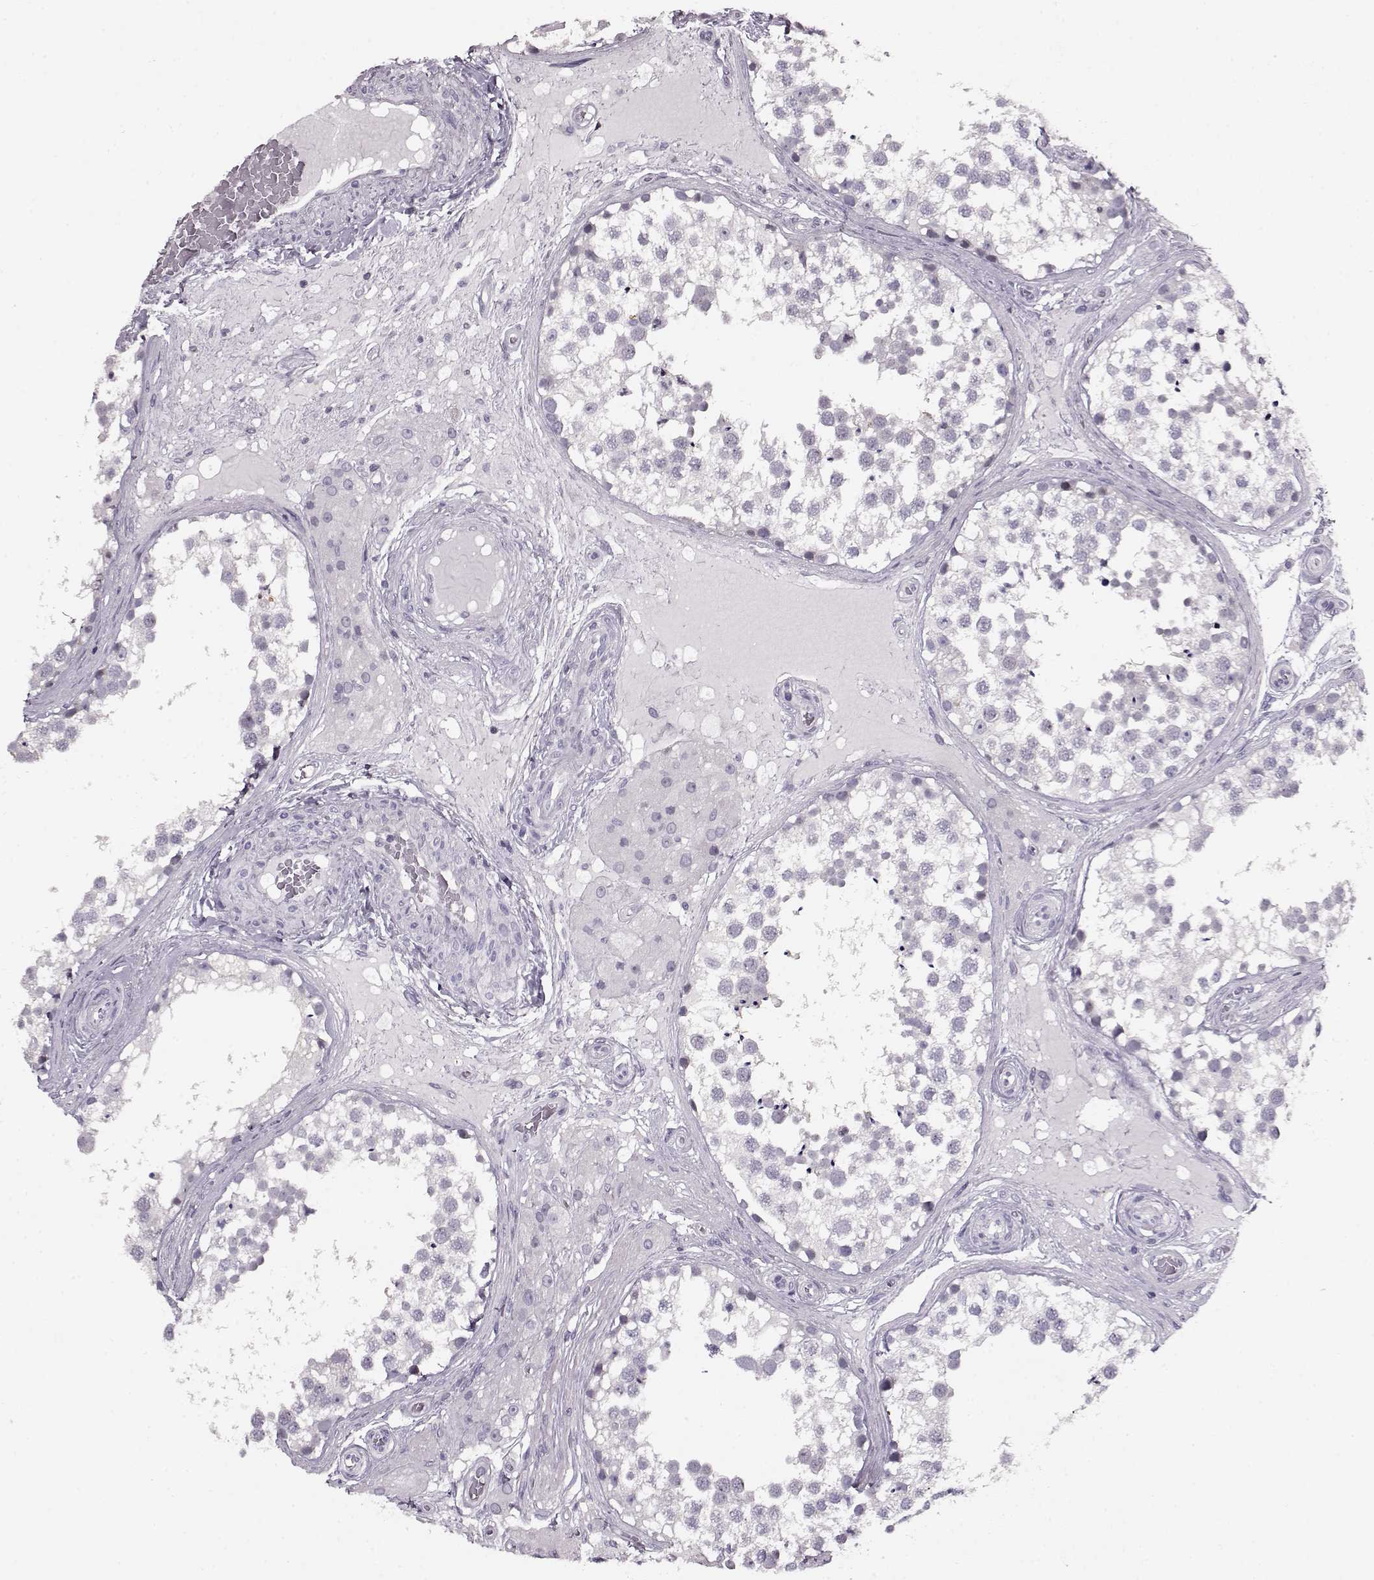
{"staining": {"intensity": "negative", "quantity": "none", "location": "none"}, "tissue": "testis", "cell_type": "Cells in seminiferous ducts", "image_type": "normal", "snomed": [{"axis": "morphology", "description": "Normal tissue, NOS"}, {"axis": "morphology", "description": "Seminoma, NOS"}, {"axis": "topography", "description": "Testis"}], "caption": "Cells in seminiferous ducts show no significant protein positivity in normal testis. (DAB IHC with hematoxylin counter stain).", "gene": "RP1L1", "patient": {"sex": "male", "age": 65}}